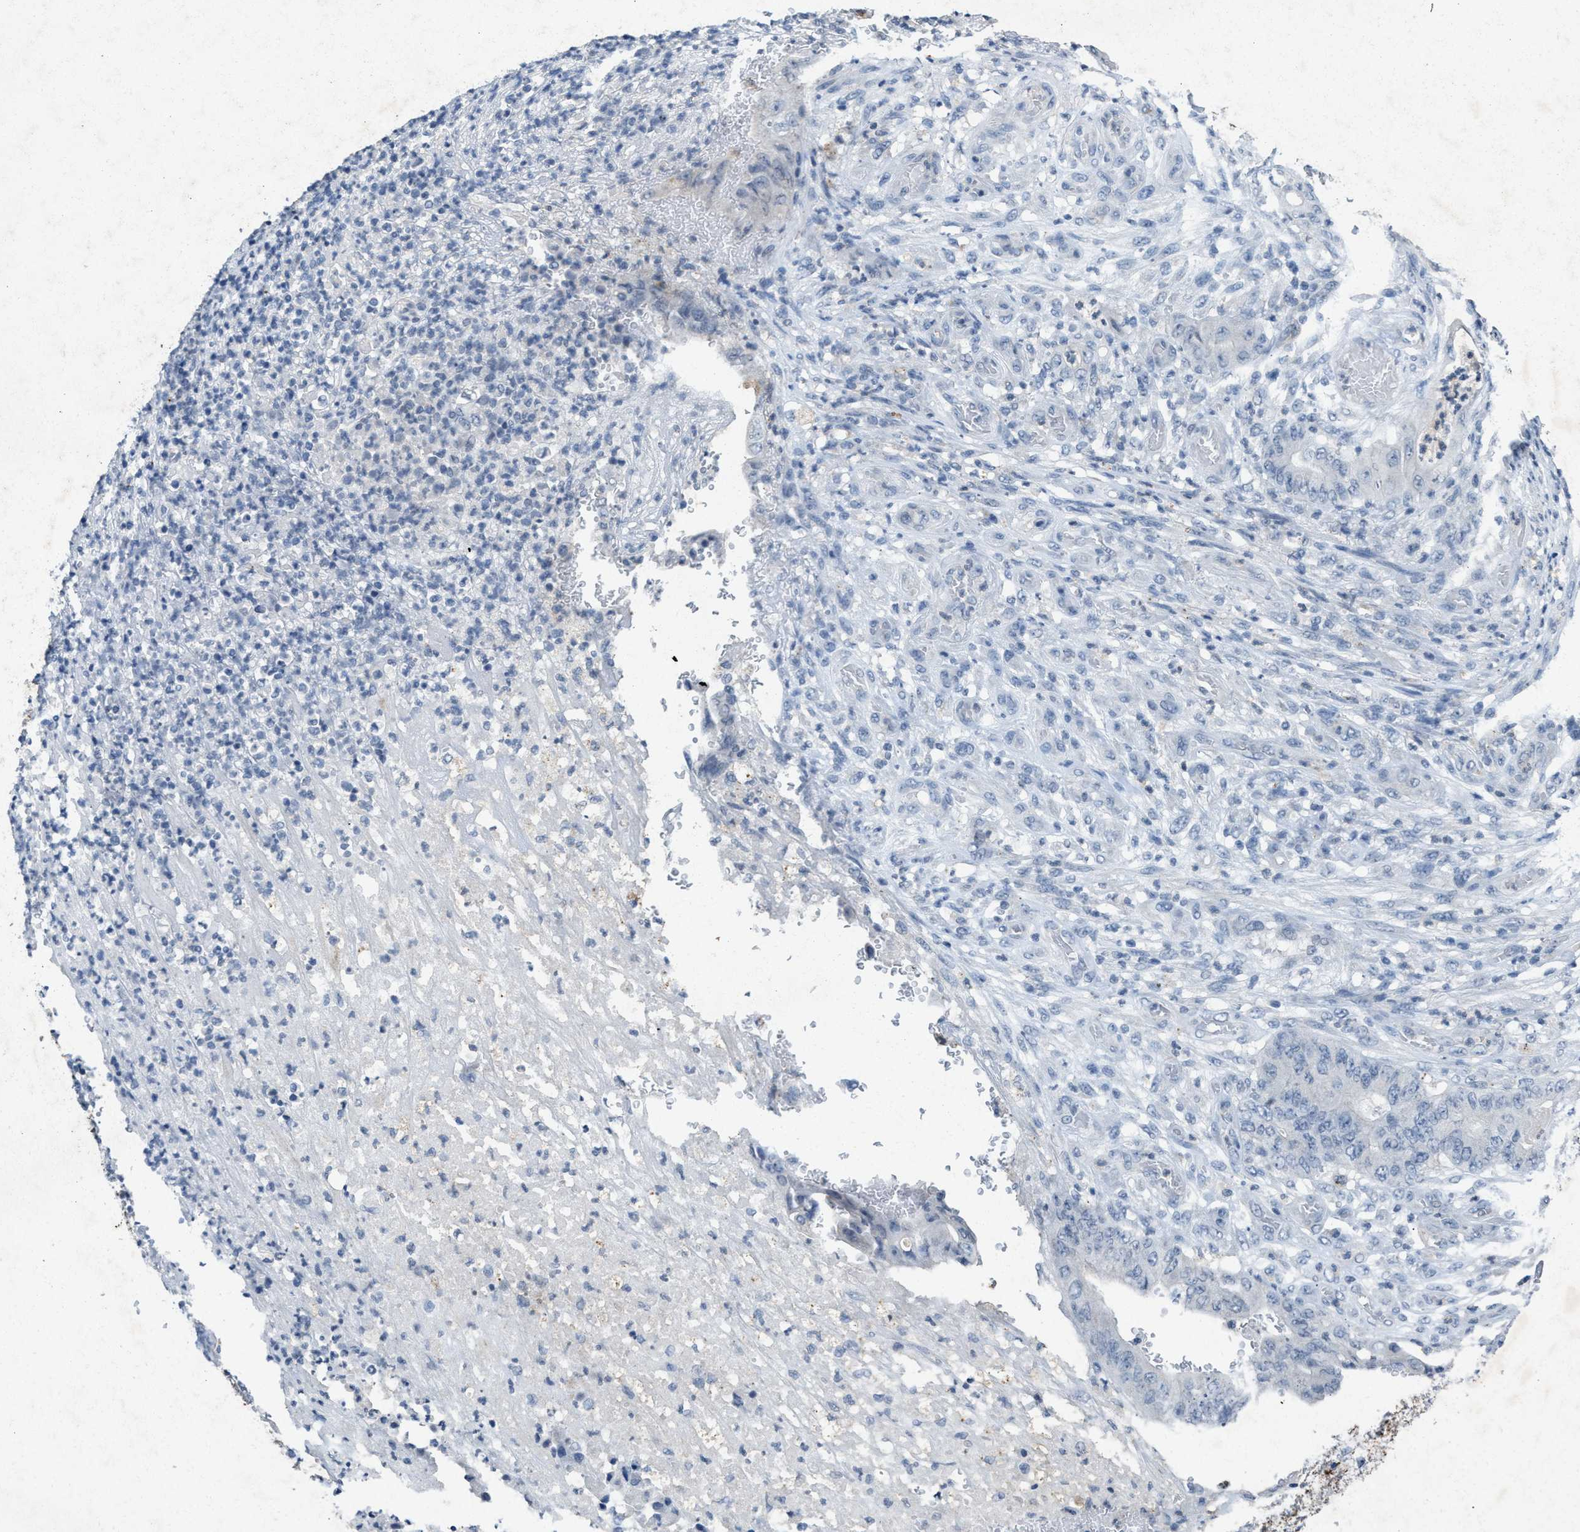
{"staining": {"intensity": "negative", "quantity": "none", "location": "none"}, "tissue": "stomach cancer", "cell_type": "Tumor cells", "image_type": "cancer", "snomed": [{"axis": "morphology", "description": "Adenocarcinoma, NOS"}, {"axis": "topography", "description": "Stomach"}], "caption": "Immunohistochemical staining of human adenocarcinoma (stomach) displays no significant expression in tumor cells.", "gene": "SLC5A5", "patient": {"sex": "female", "age": 73}}